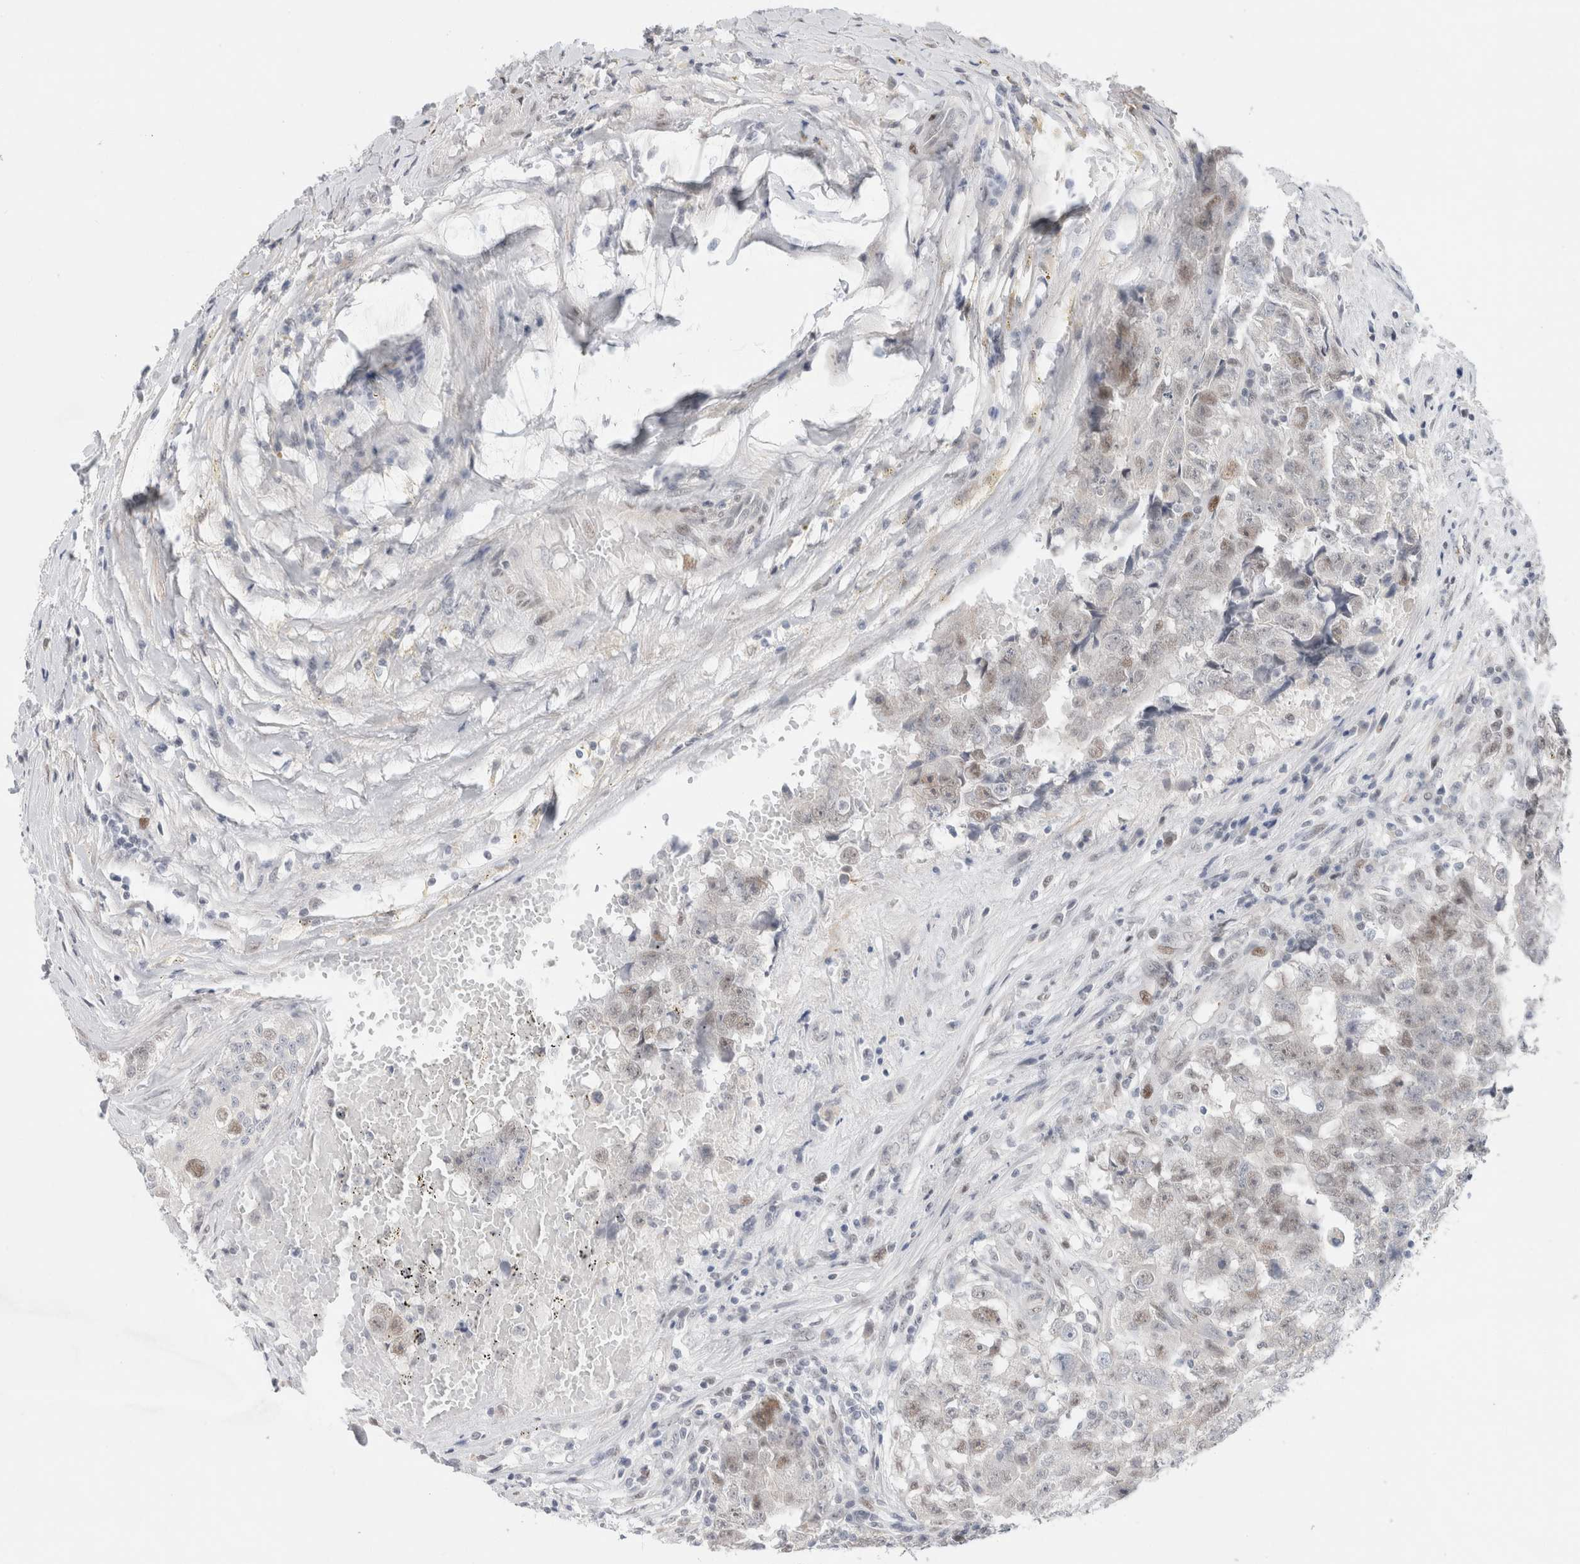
{"staining": {"intensity": "weak", "quantity": "<25%", "location": "nuclear"}, "tissue": "testis cancer", "cell_type": "Tumor cells", "image_type": "cancer", "snomed": [{"axis": "morphology", "description": "Carcinoma, Embryonal, NOS"}, {"axis": "topography", "description": "Testis"}], "caption": "Immunohistochemical staining of human testis cancer shows no significant expression in tumor cells. The staining was performed using DAB to visualize the protein expression in brown, while the nuclei were stained in blue with hematoxylin (Magnification: 20x).", "gene": "KNL1", "patient": {"sex": "male", "age": 25}}